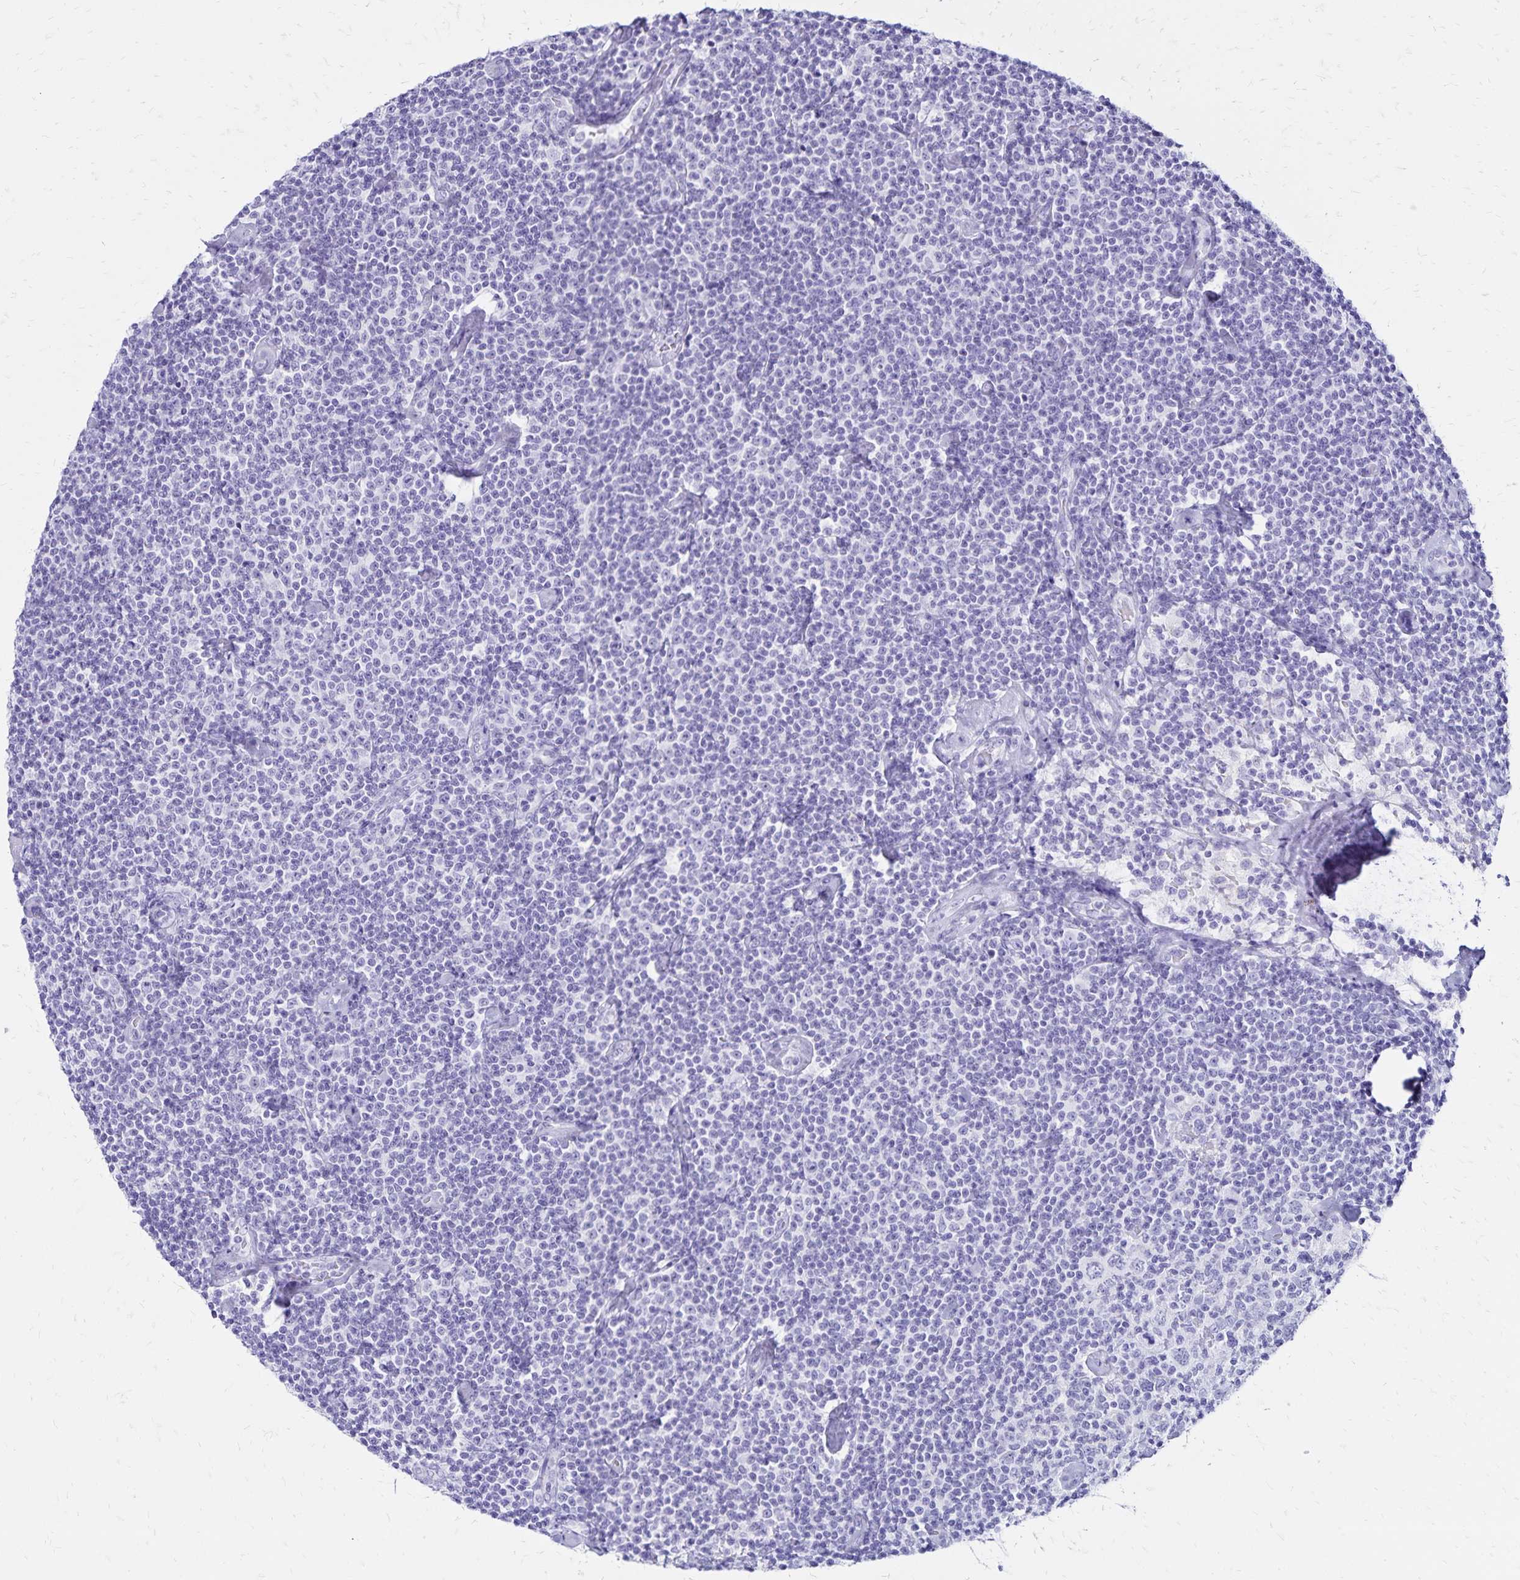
{"staining": {"intensity": "negative", "quantity": "none", "location": "none"}, "tissue": "lymphoma", "cell_type": "Tumor cells", "image_type": "cancer", "snomed": [{"axis": "morphology", "description": "Malignant lymphoma, non-Hodgkin's type, Low grade"}, {"axis": "topography", "description": "Lymph node"}], "caption": "This is a photomicrograph of immunohistochemistry (IHC) staining of malignant lymphoma, non-Hodgkin's type (low-grade), which shows no expression in tumor cells.", "gene": "LIN28B", "patient": {"sex": "male", "age": 81}}